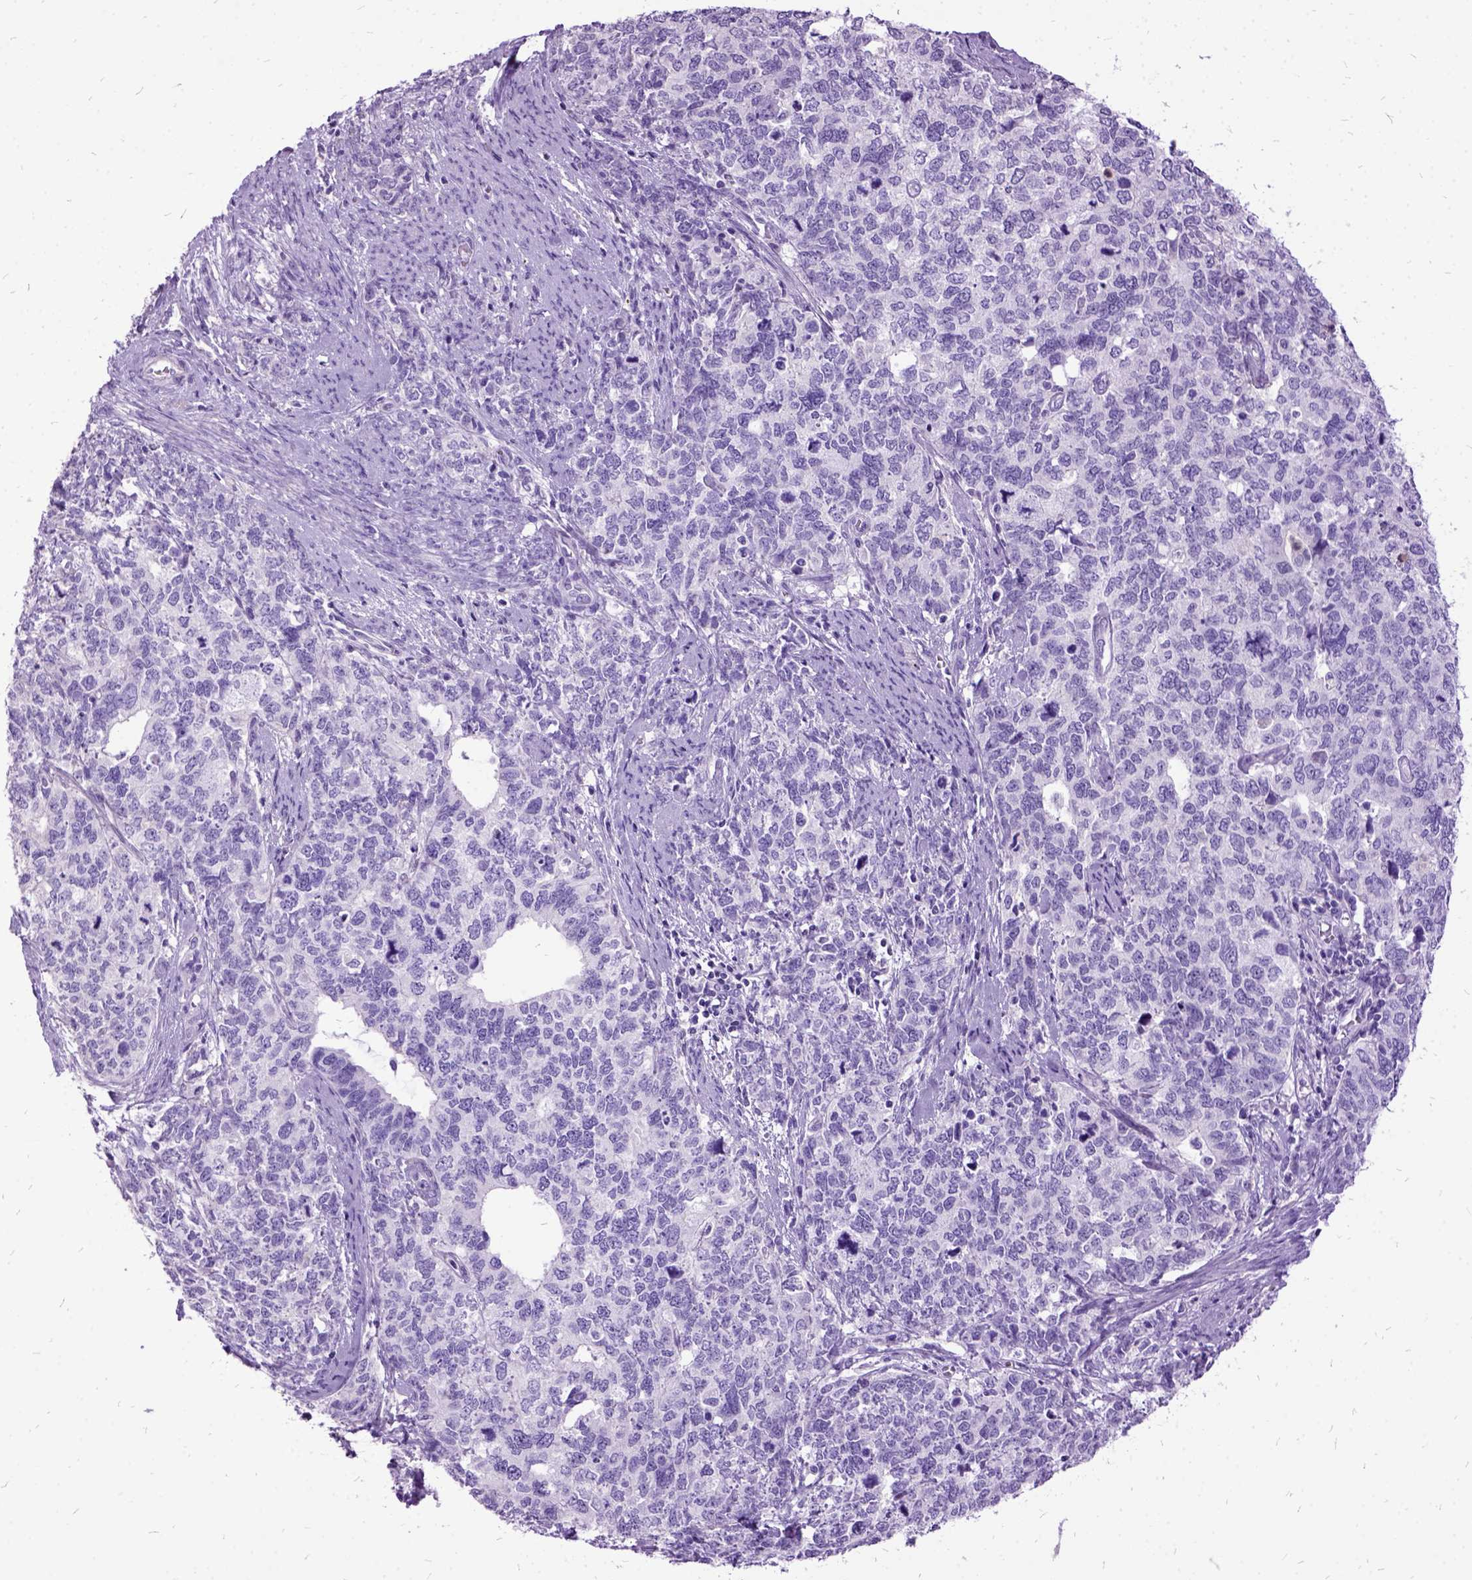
{"staining": {"intensity": "negative", "quantity": "none", "location": "none"}, "tissue": "cervical cancer", "cell_type": "Tumor cells", "image_type": "cancer", "snomed": [{"axis": "morphology", "description": "Squamous cell carcinoma, NOS"}, {"axis": "topography", "description": "Cervix"}], "caption": "Tumor cells show no significant protein expression in squamous cell carcinoma (cervical).", "gene": "MME", "patient": {"sex": "female", "age": 63}}